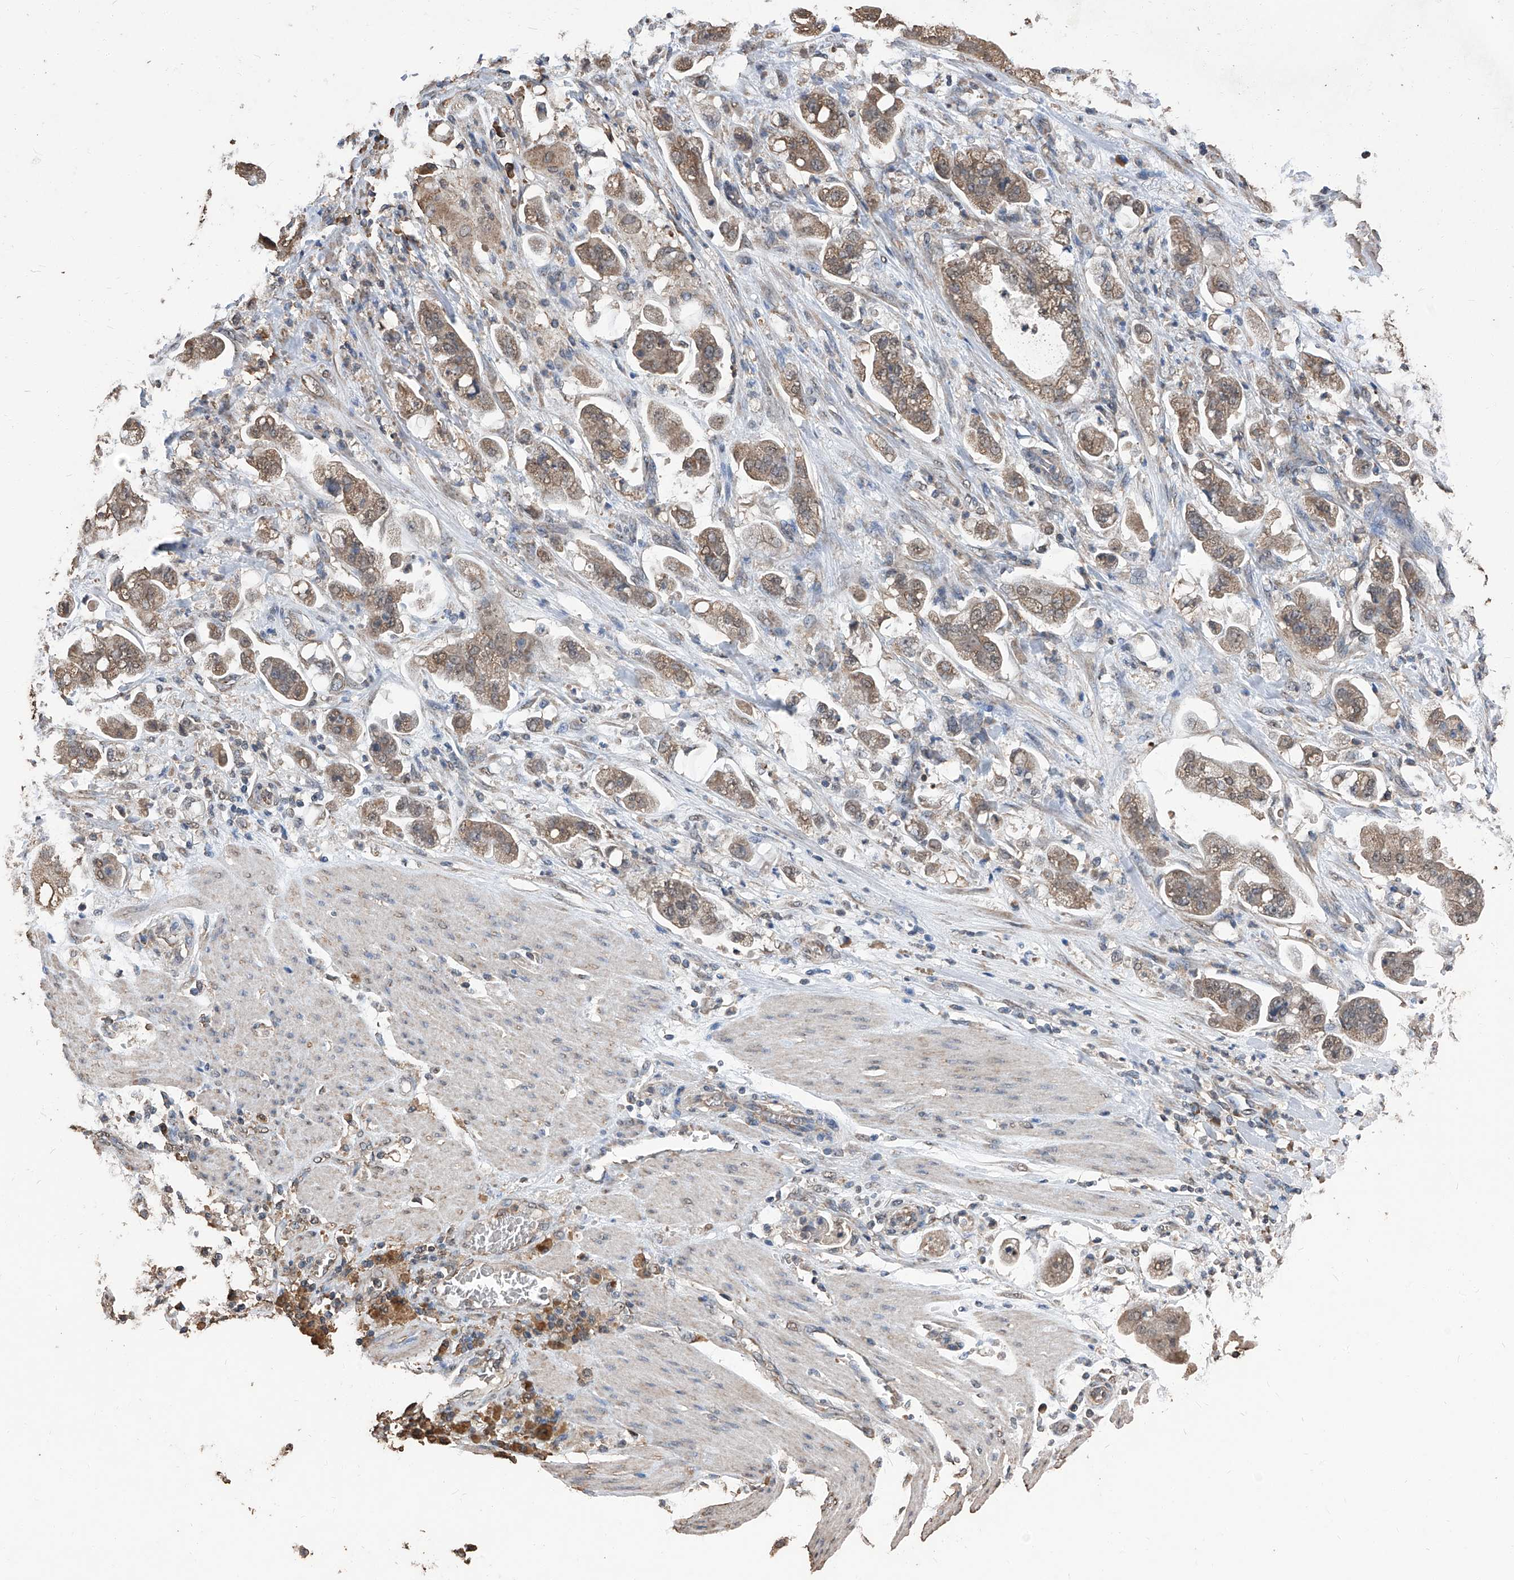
{"staining": {"intensity": "moderate", "quantity": ">75%", "location": "cytoplasmic/membranous"}, "tissue": "stomach cancer", "cell_type": "Tumor cells", "image_type": "cancer", "snomed": [{"axis": "morphology", "description": "Adenocarcinoma, NOS"}, {"axis": "topography", "description": "Stomach"}], "caption": "Immunohistochemical staining of human stomach cancer (adenocarcinoma) reveals medium levels of moderate cytoplasmic/membranous protein staining in about >75% of tumor cells.", "gene": "STARD7", "patient": {"sex": "male", "age": 62}}